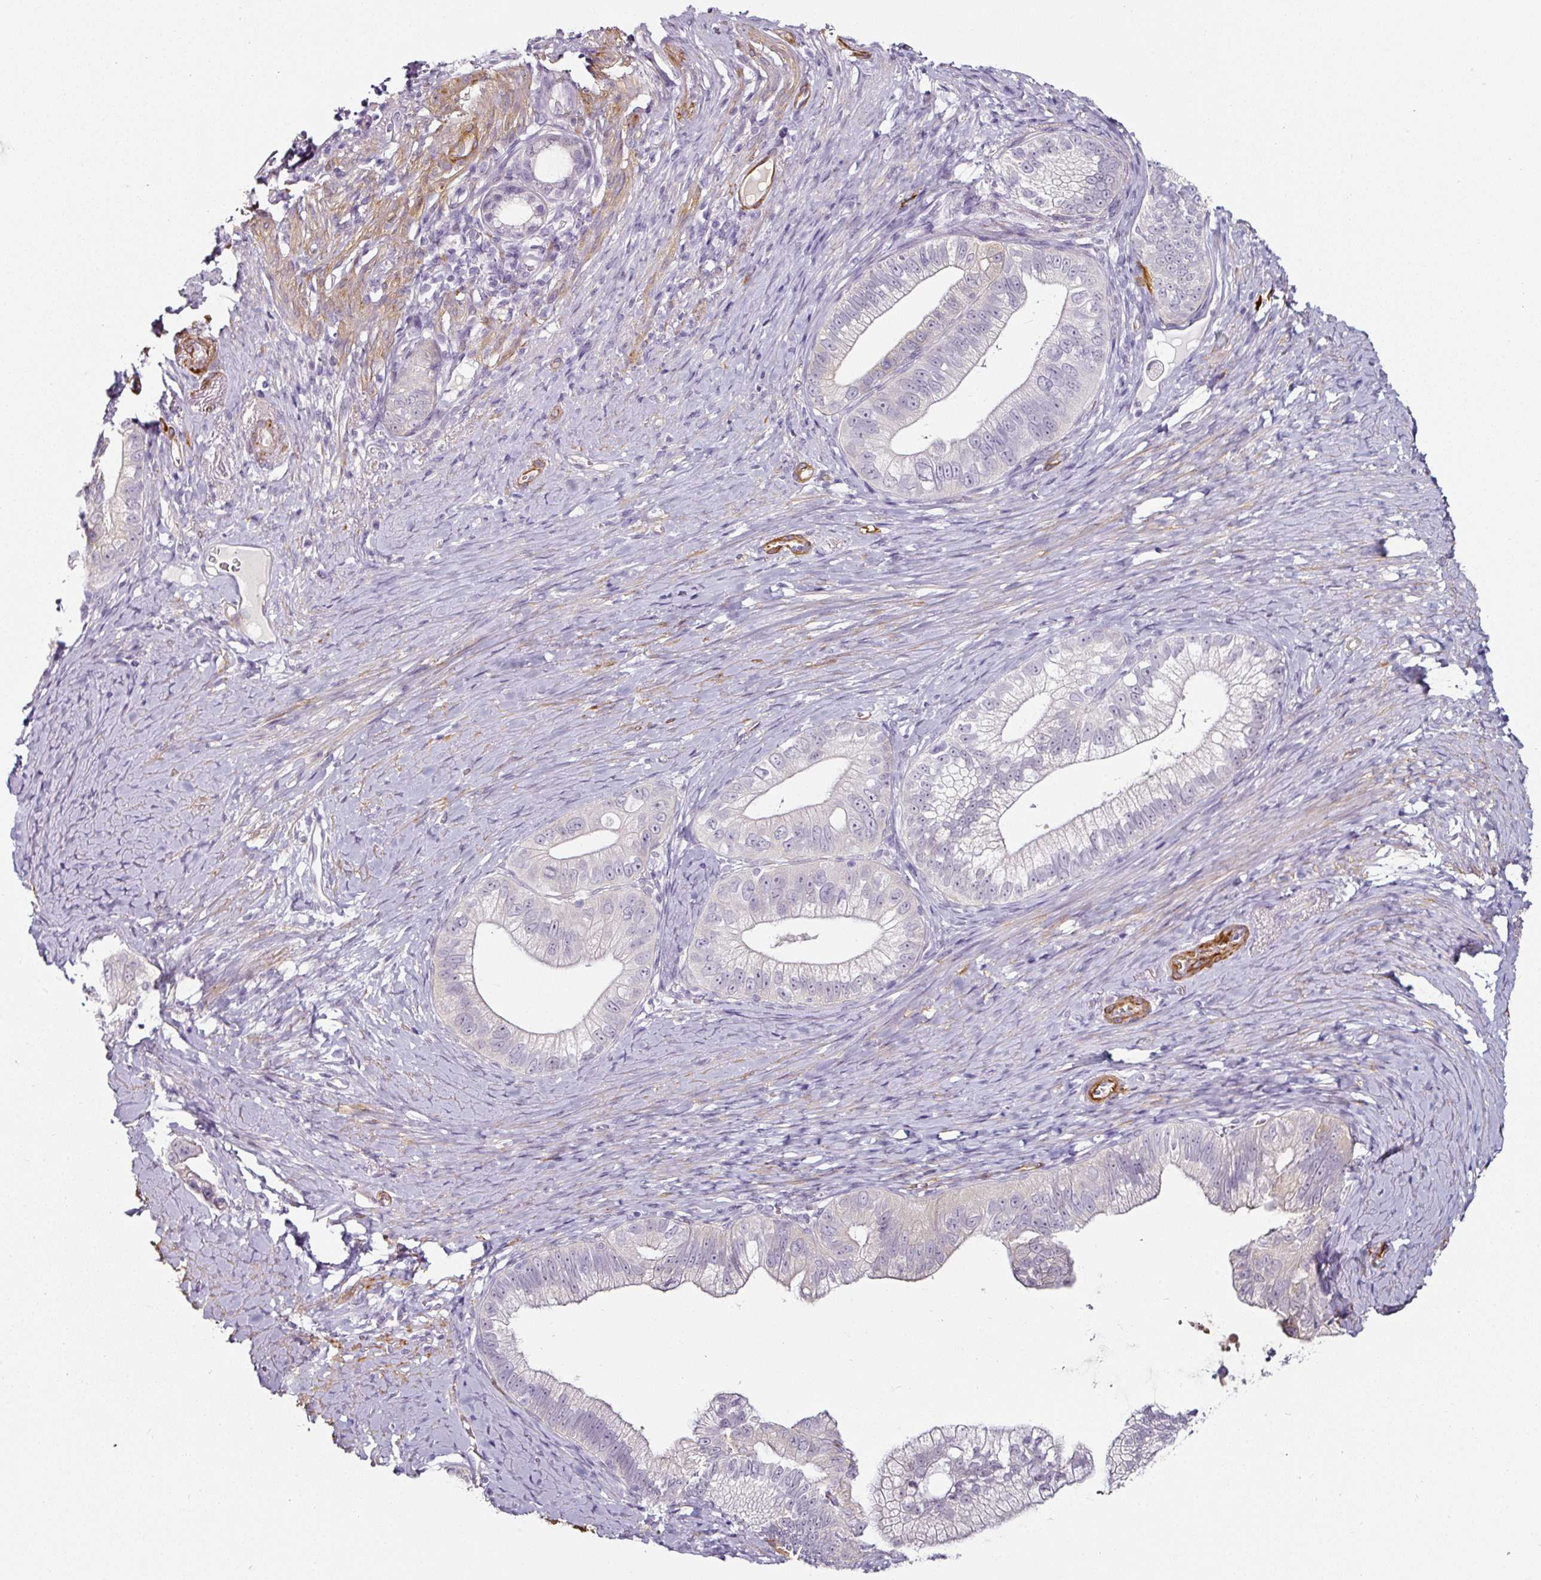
{"staining": {"intensity": "negative", "quantity": "none", "location": "none"}, "tissue": "pancreatic cancer", "cell_type": "Tumor cells", "image_type": "cancer", "snomed": [{"axis": "morphology", "description": "Adenocarcinoma, NOS"}, {"axis": "topography", "description": "Pancreas"}], "caption": "Immunohistochemistry (IHC) of pancreatic adenocarcinoma demonstrates no positivity in tumor cells. (Stains: DAB (3,3'-diaminobenzidine) immunohistochemistry (IHC) with hematoxylin counter stain, Microscopy: brightfield microscopy at high magnification).", "gene": "CAP2", "patient": {"sex": "male", "age": 70}}